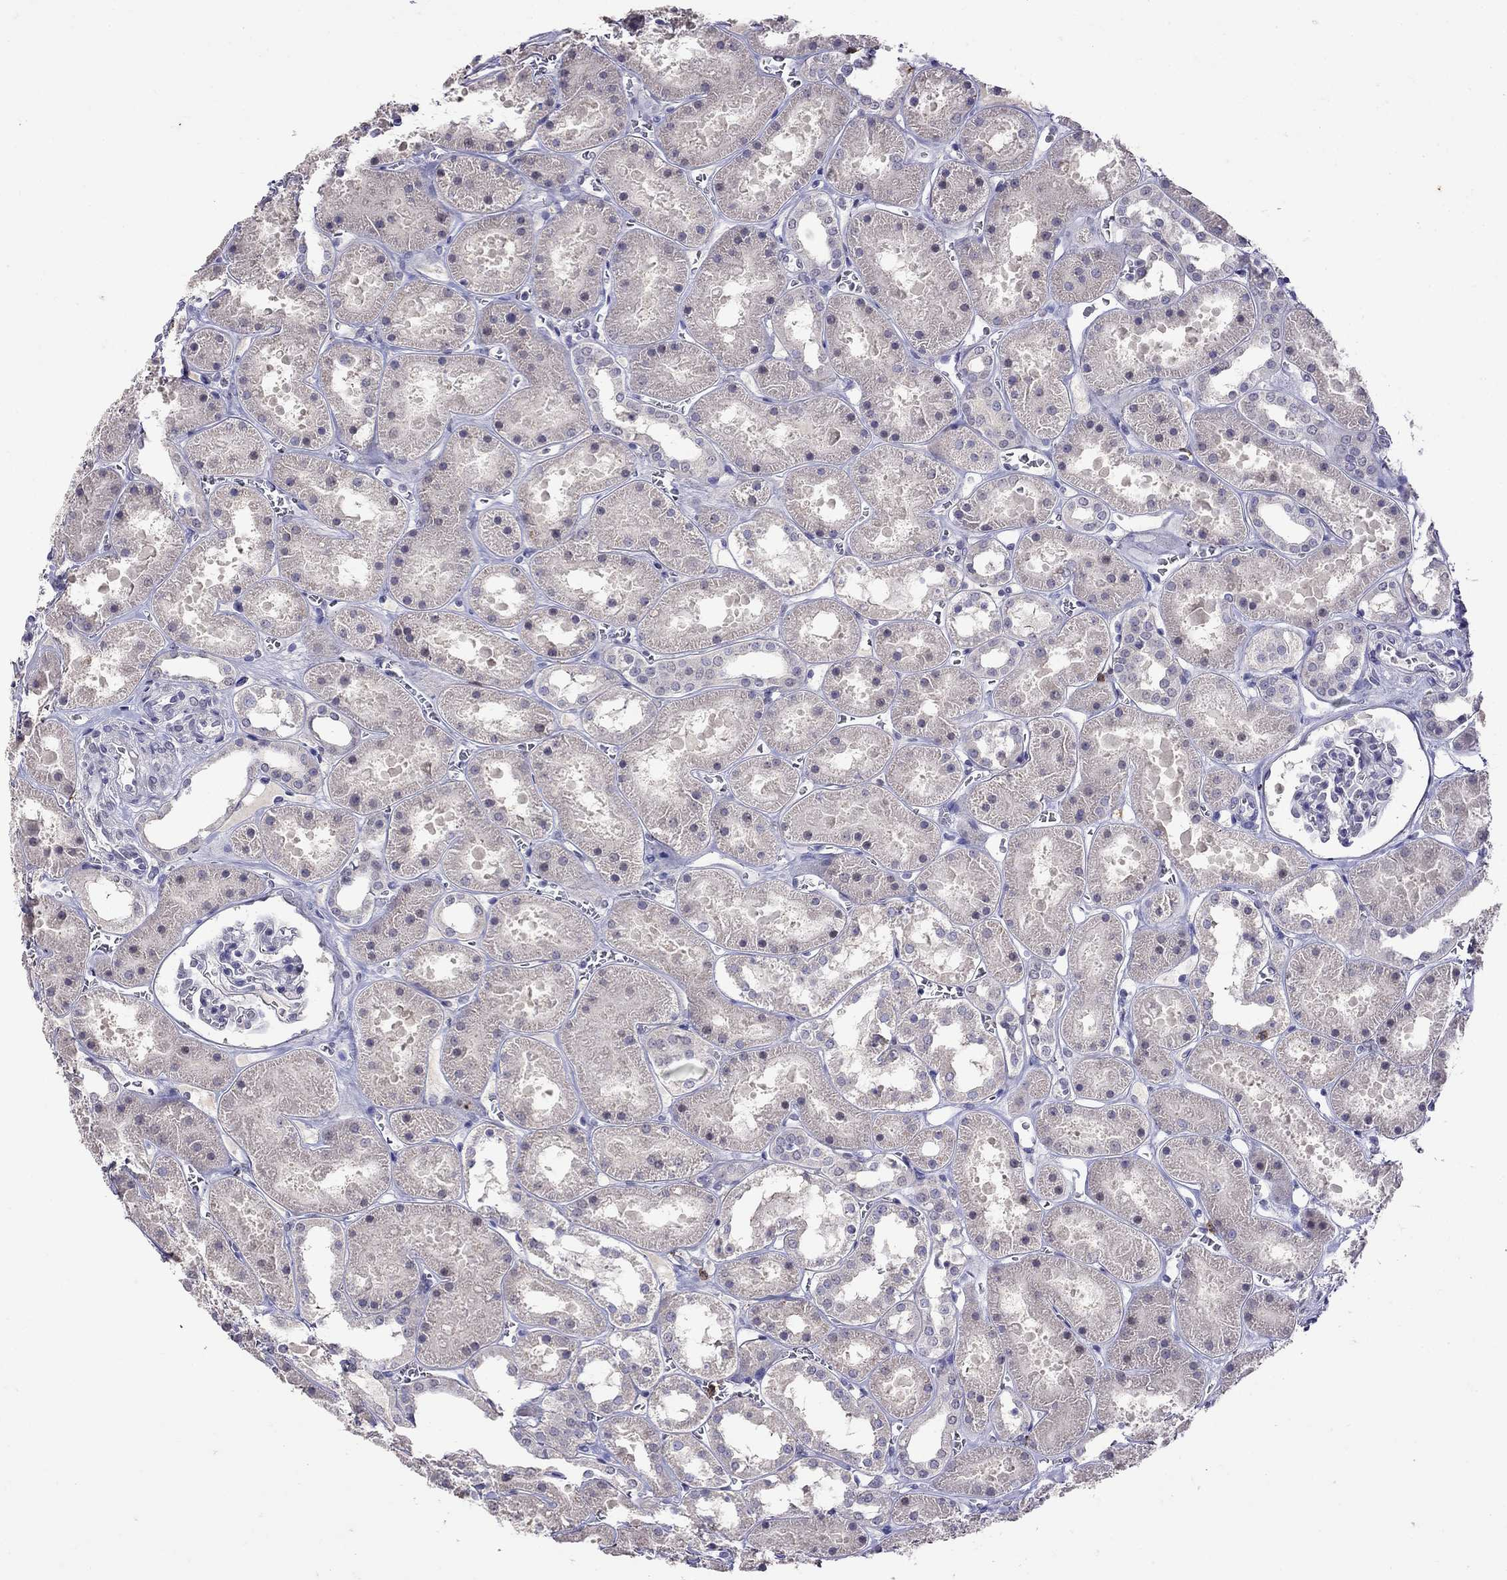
{"staining": {"intensity": "negative", "quantity": "none", "location": "none"}, "tissue": "kidney", "cell_type": "Cells in glomeruli", "image_type": "normal", "snomed": [{"axis": "morphology", "description": "Normal tissue, NOS"}, {"axis": "topography", "description": "Kidney"}], "caption": "The micrograph demonstrates no staining of cells in glomeruli in benign kidney. Nuclei are stained in blue.", "gene": "CD8B", "patient": {"sex": "female", "age": 41}}